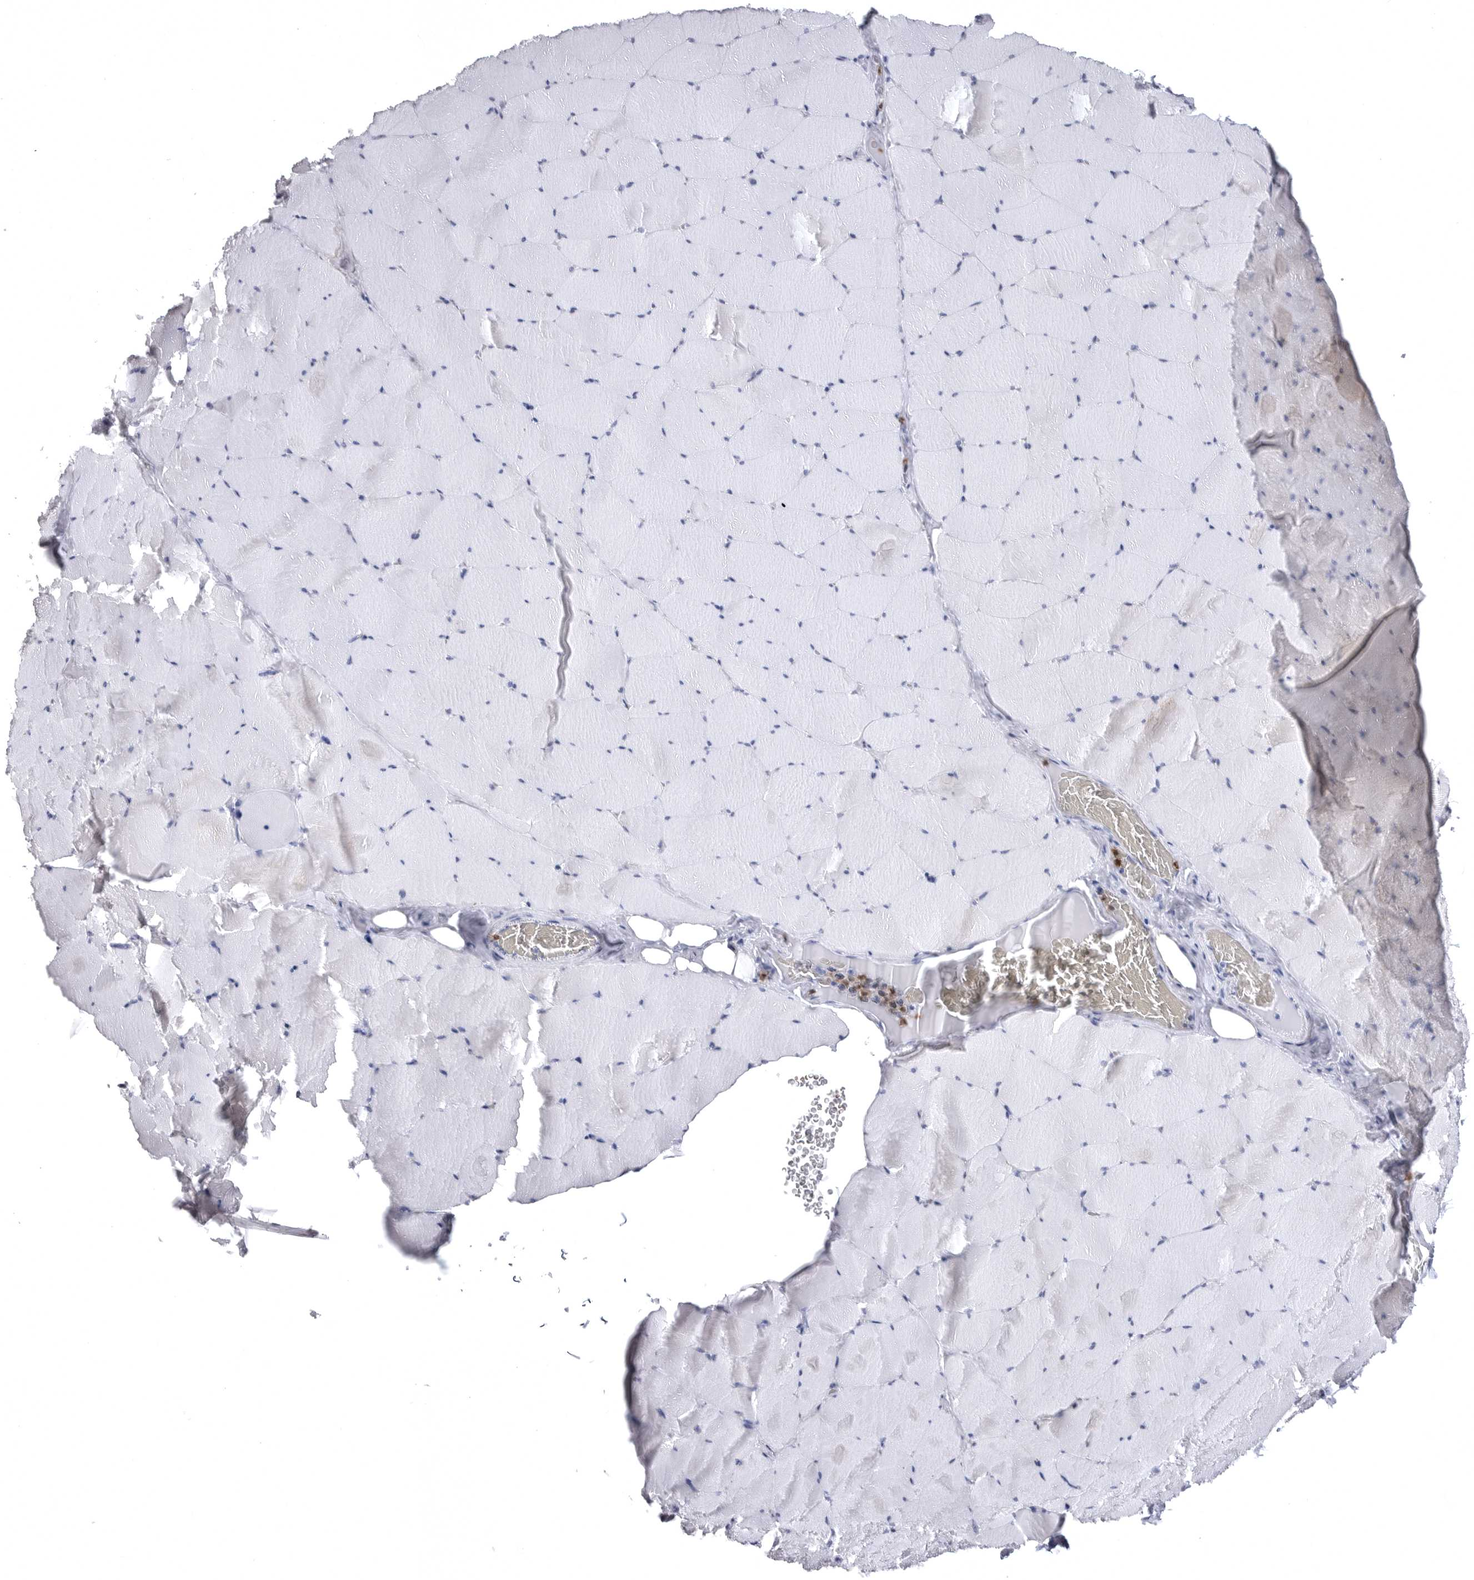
{"staining": {"intensity": "negative", "quantity": "none", "location": "none"}, "tissue": "skeletal muscle", "cell_type": "Myocytes", "image_type": "normal", "snomed": [{"axis": "morphology", "description": "Normal tissue, NOS"}, {"axis": "topography", "description": "Skeletal muscle"}], "caption": "Immunohistochemistry (IHC) micrograph of unremarkable skeletal muscle stained for a protein (brown), which demonstrates no positivity in myocytes. Brightfield microscopy of immunohistochemistry stained with DAB (brown) and hematoxylin (blue), captured at high magnification.", "gene": "STAP2", "patient": {"sex": "male", "age": 62}}